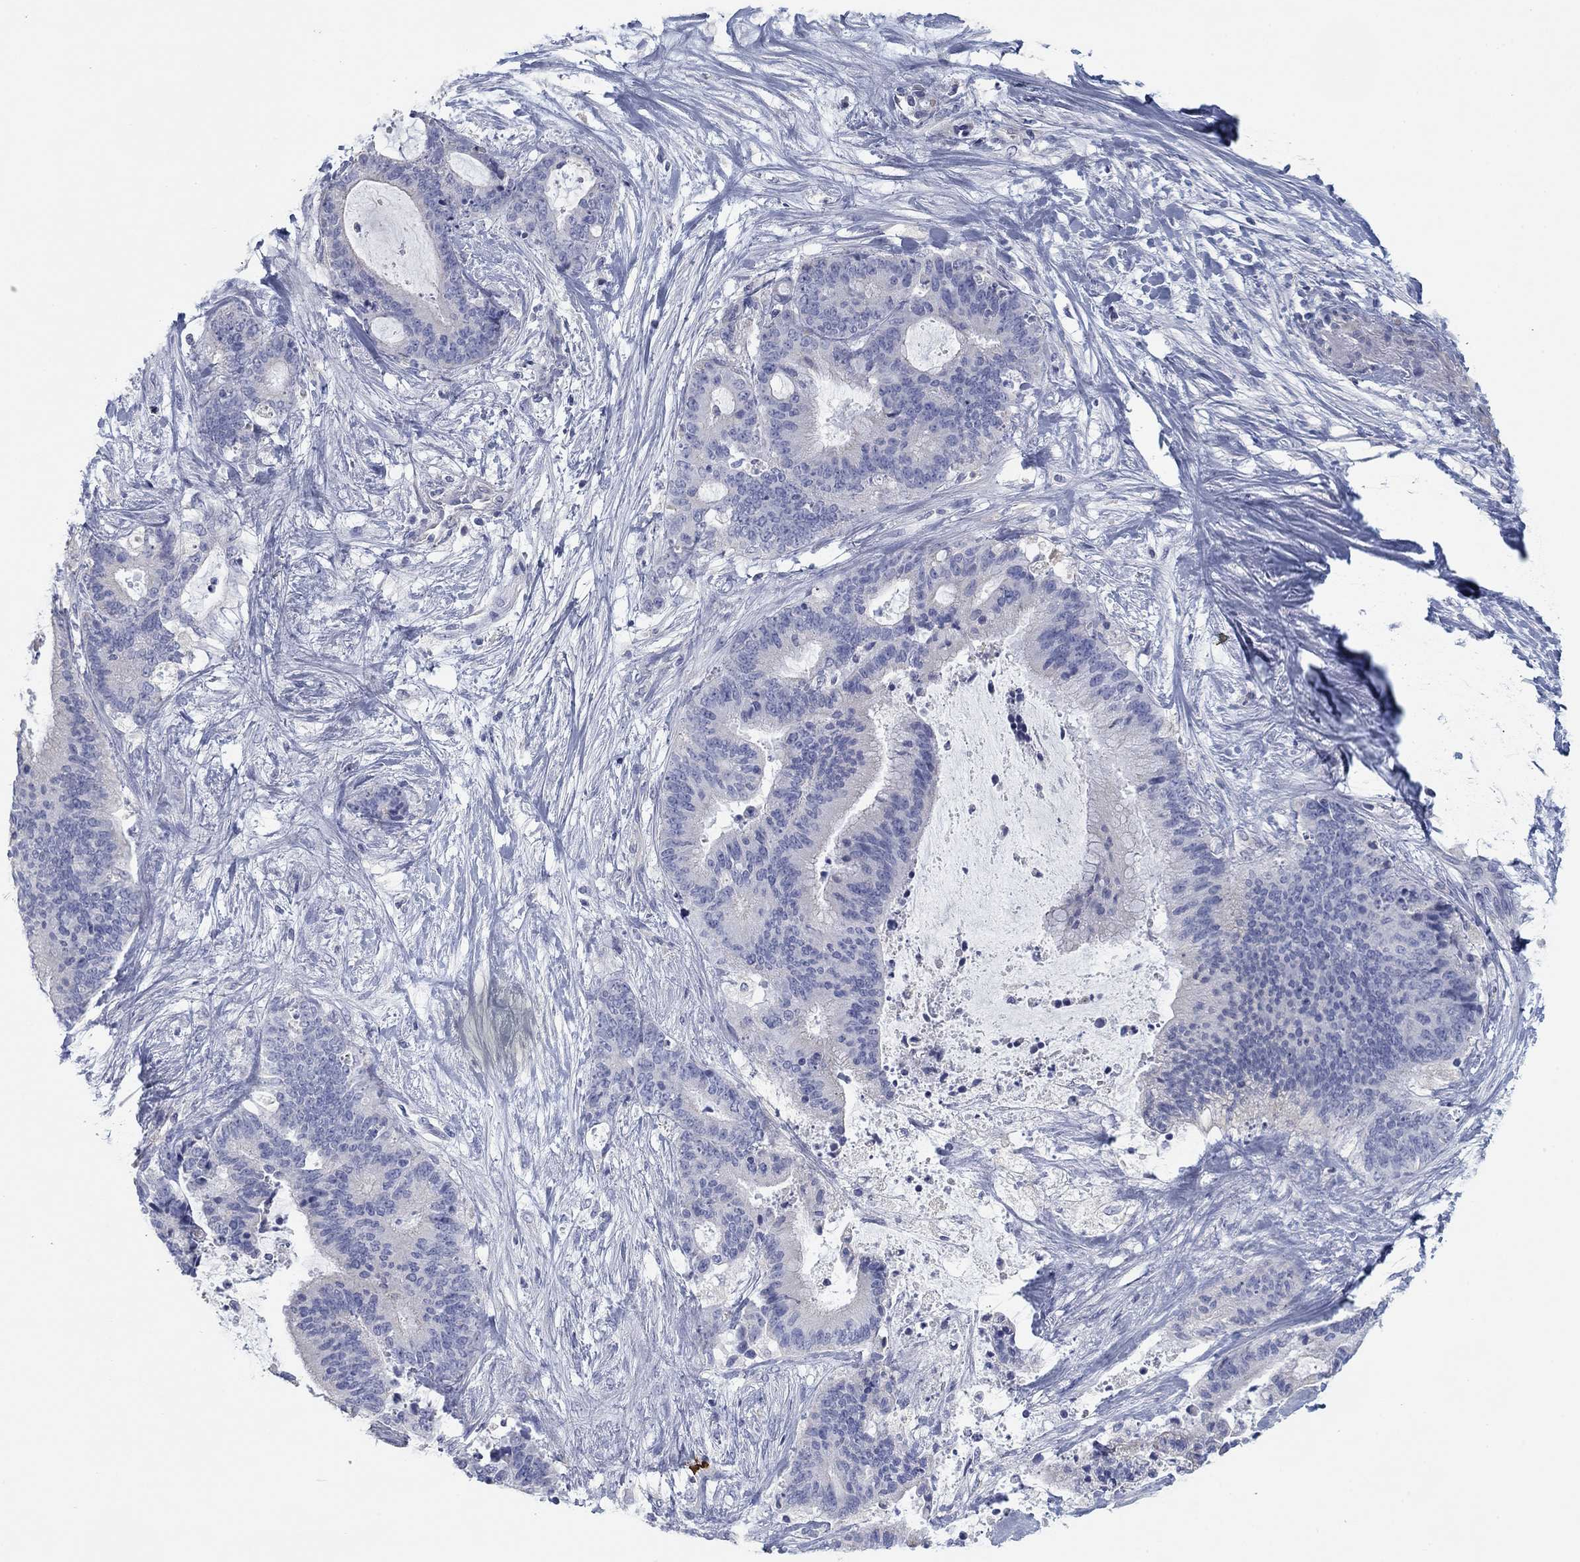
{"staining": {"intensity": "negative", "quantity": "none", "location": "none"}, "tissue": "liver cancer", "cell_type": "Tumor cells", "image_type": "cancer", "snomed": [{"axis": "morphology", "description": "Cholangiocarcinoma"}, {"axis": "topography", "description": "Liver"}], "caption": "Immunohistochemical staining of human liver cancer reveals no significant staining in tumor cells.", "gene": "APOC3", "patient": {"sex": "female", "age": 73}}